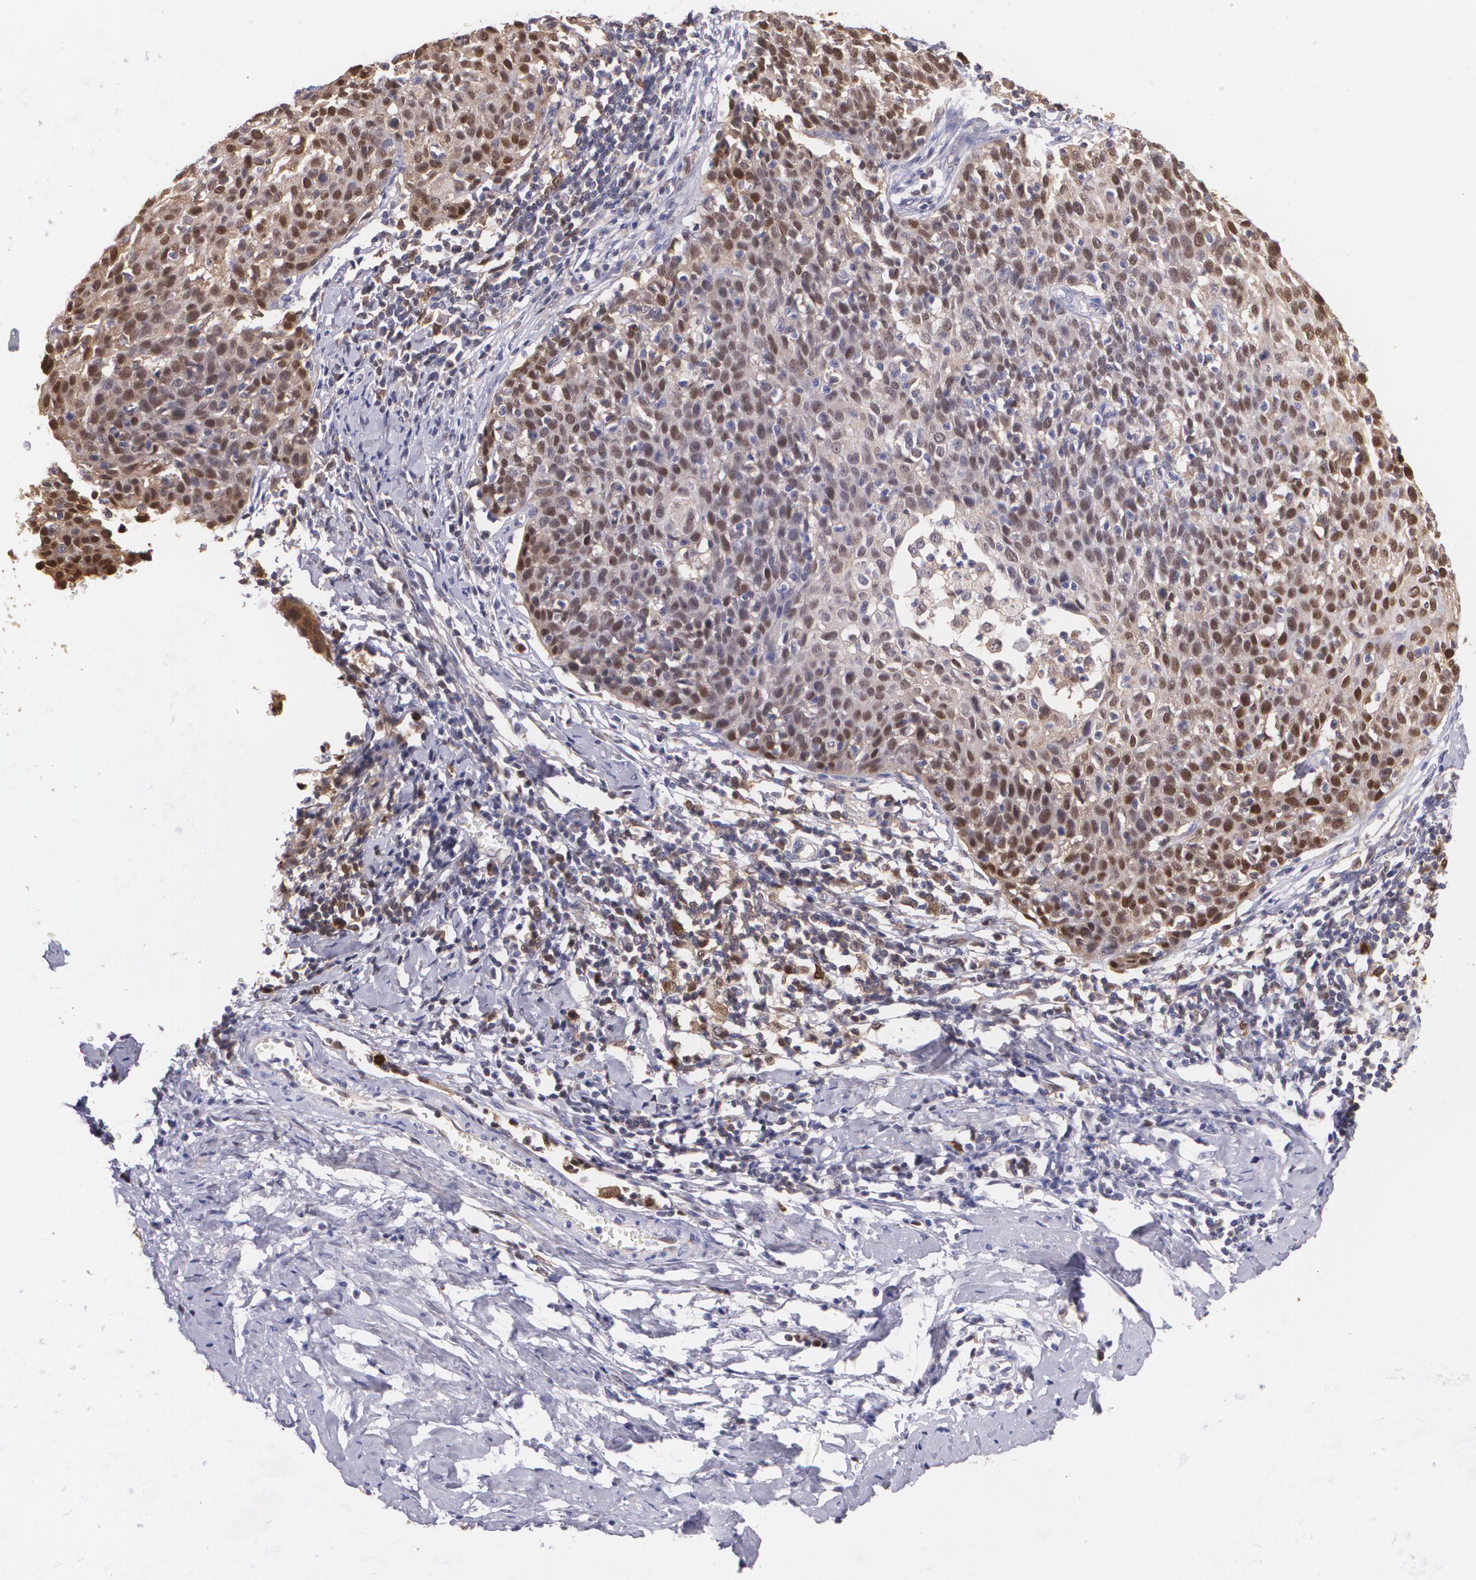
{"staining": {"intensity": "moderate", "quantity": ">75%", "location": "cytoplasmic/membranous,nuclear"}, "tissue": "cervical cancer", "cell_type": "Tumor cells", "image_type": "cancer", "snomed": [{"axis": "morphology", "description": "Squamous cell carcinoma, NOS"}, {"axis": "topography", "description": "Cervix"}], "caption": "High-power microscopy captured an immunohistochemistry image of cervical cancer, revealing moderate cytoplasmic/membranous and nuclear staining in approximately >75% of tumor cells.", "gene": "HSPH1", "patient": {"sex": "female", "age": 38}}